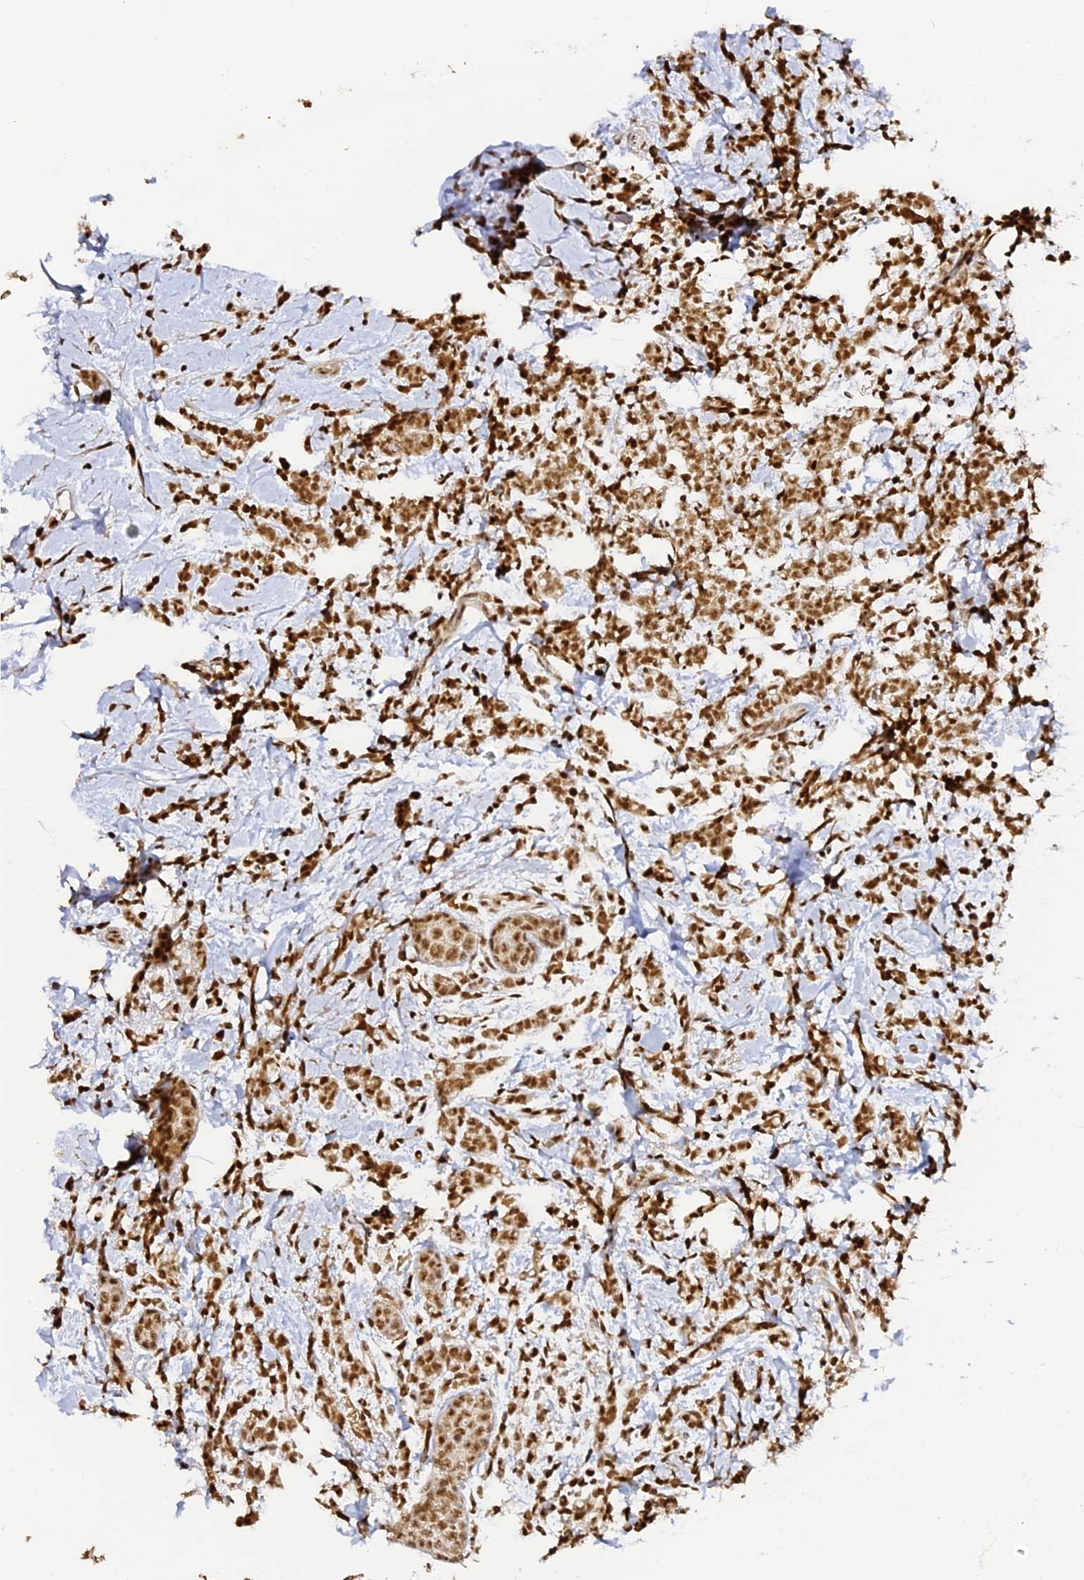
{"staining": {"intensity": "strong", "quantity": ">75%", "location": "nuclear"}, "tissue": "breast cancer", "cell_type": "Tumor cells", "image_type": "cancer", "snomed": [{"axis": "morphology", "description": "Lobular carcinoma"}, {"axis": "topography", "description": "Breast"}], "caption": "Lobular carcinoma (breast) stained for a protein exhibits strong nuclear positivity in tumor cells.", "gene": "MCRS1", "patient": {"sex": "female", "age": 58}}